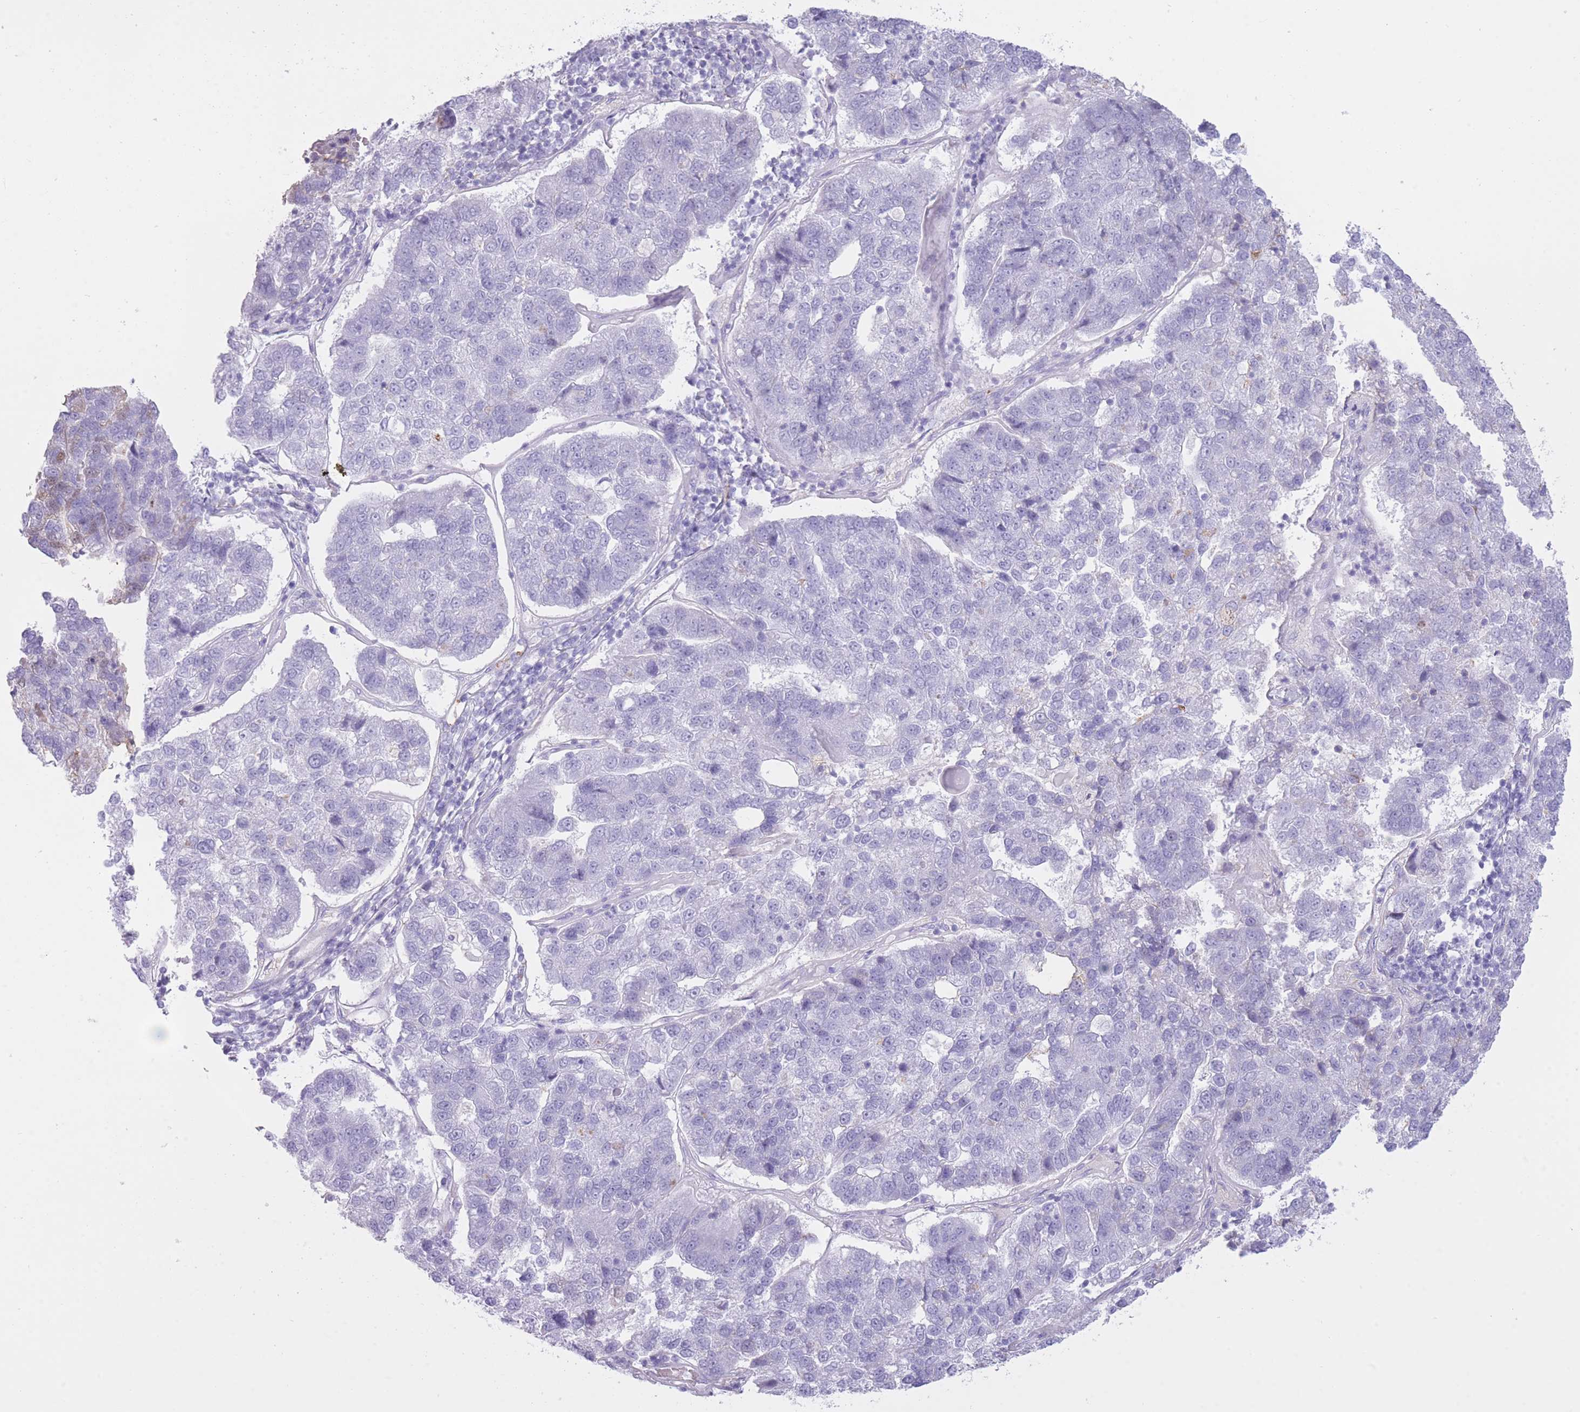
{"staining": {"intensity": "negative", "quantity": "none", "location": "none"}, "tissue": "pancreatic cancer", "cell_type": "Tumor cells", "image_type": "cancer", "snomed": [{"axis": "morphology", "description": "Adenocarcinoma, NOS"}, {"axis": "topography", "description": "Pancreas"}], "caption": "Immunohistochemical staining of human pancreatic cancer (adenocarcinoma) shows no significant positivity in tumor cells.", "gene": "AP3S2", "patient": {"sex": "female", "age": 61}}